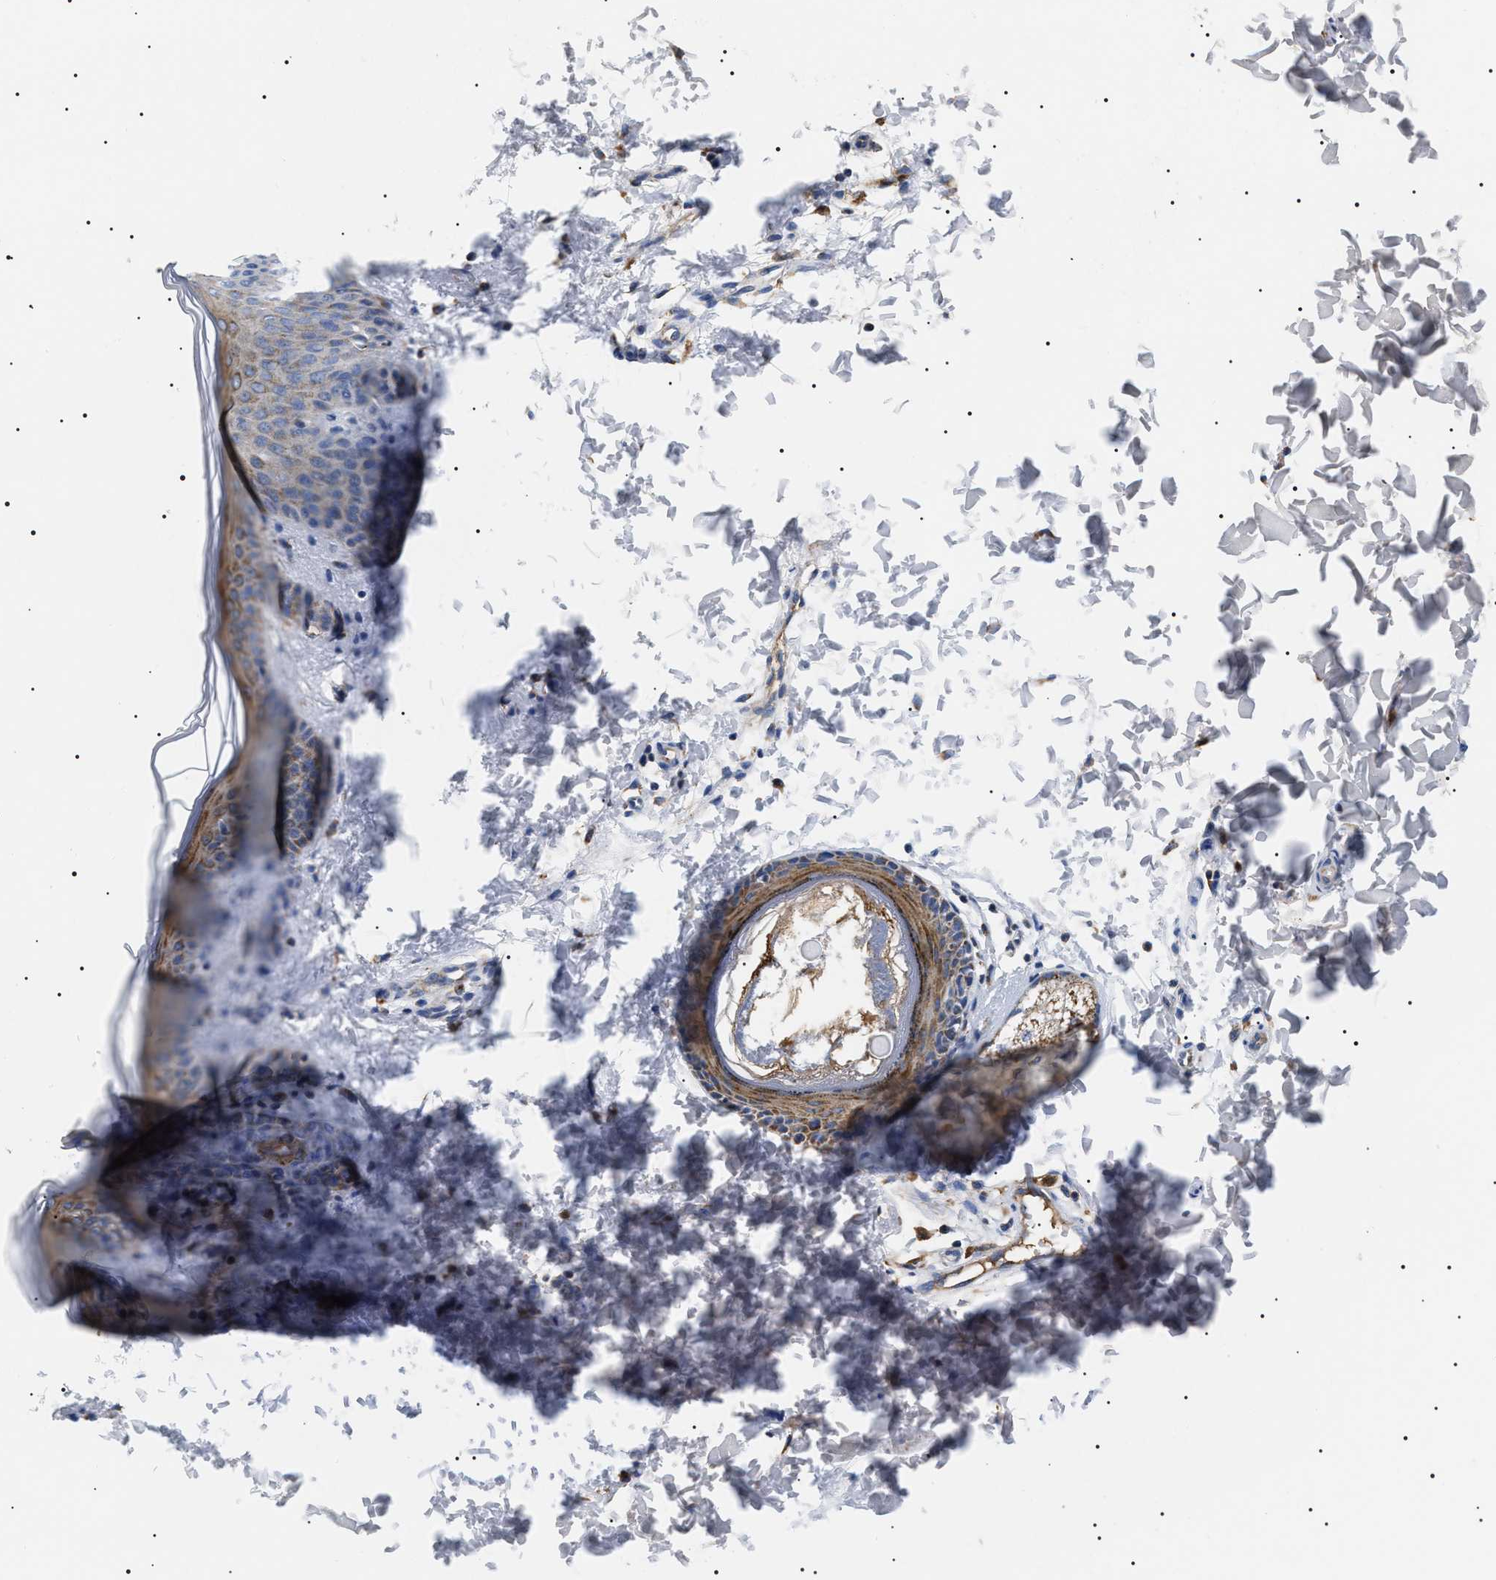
{"staining": {"intensity": "moderate", "quantity": ">75%", "location": "cytoplasmic/membranous"}, "tissue": "skin", "cell_type": "Fibroblasts", "image_type": "normal", "snomed": [{"axis": "morphology", "description": "Normal tissue, NOS"}, {"axis": "topography", "description": "Skin"}], "caption": "About >75% of fibroblasts in benign skin reveal moderate cytoplasmic/membranous protein staining as visualized by brown immunohistochemical staining.", "gene": "OXSM", "patient": {"sex": "female", "age": 17}}